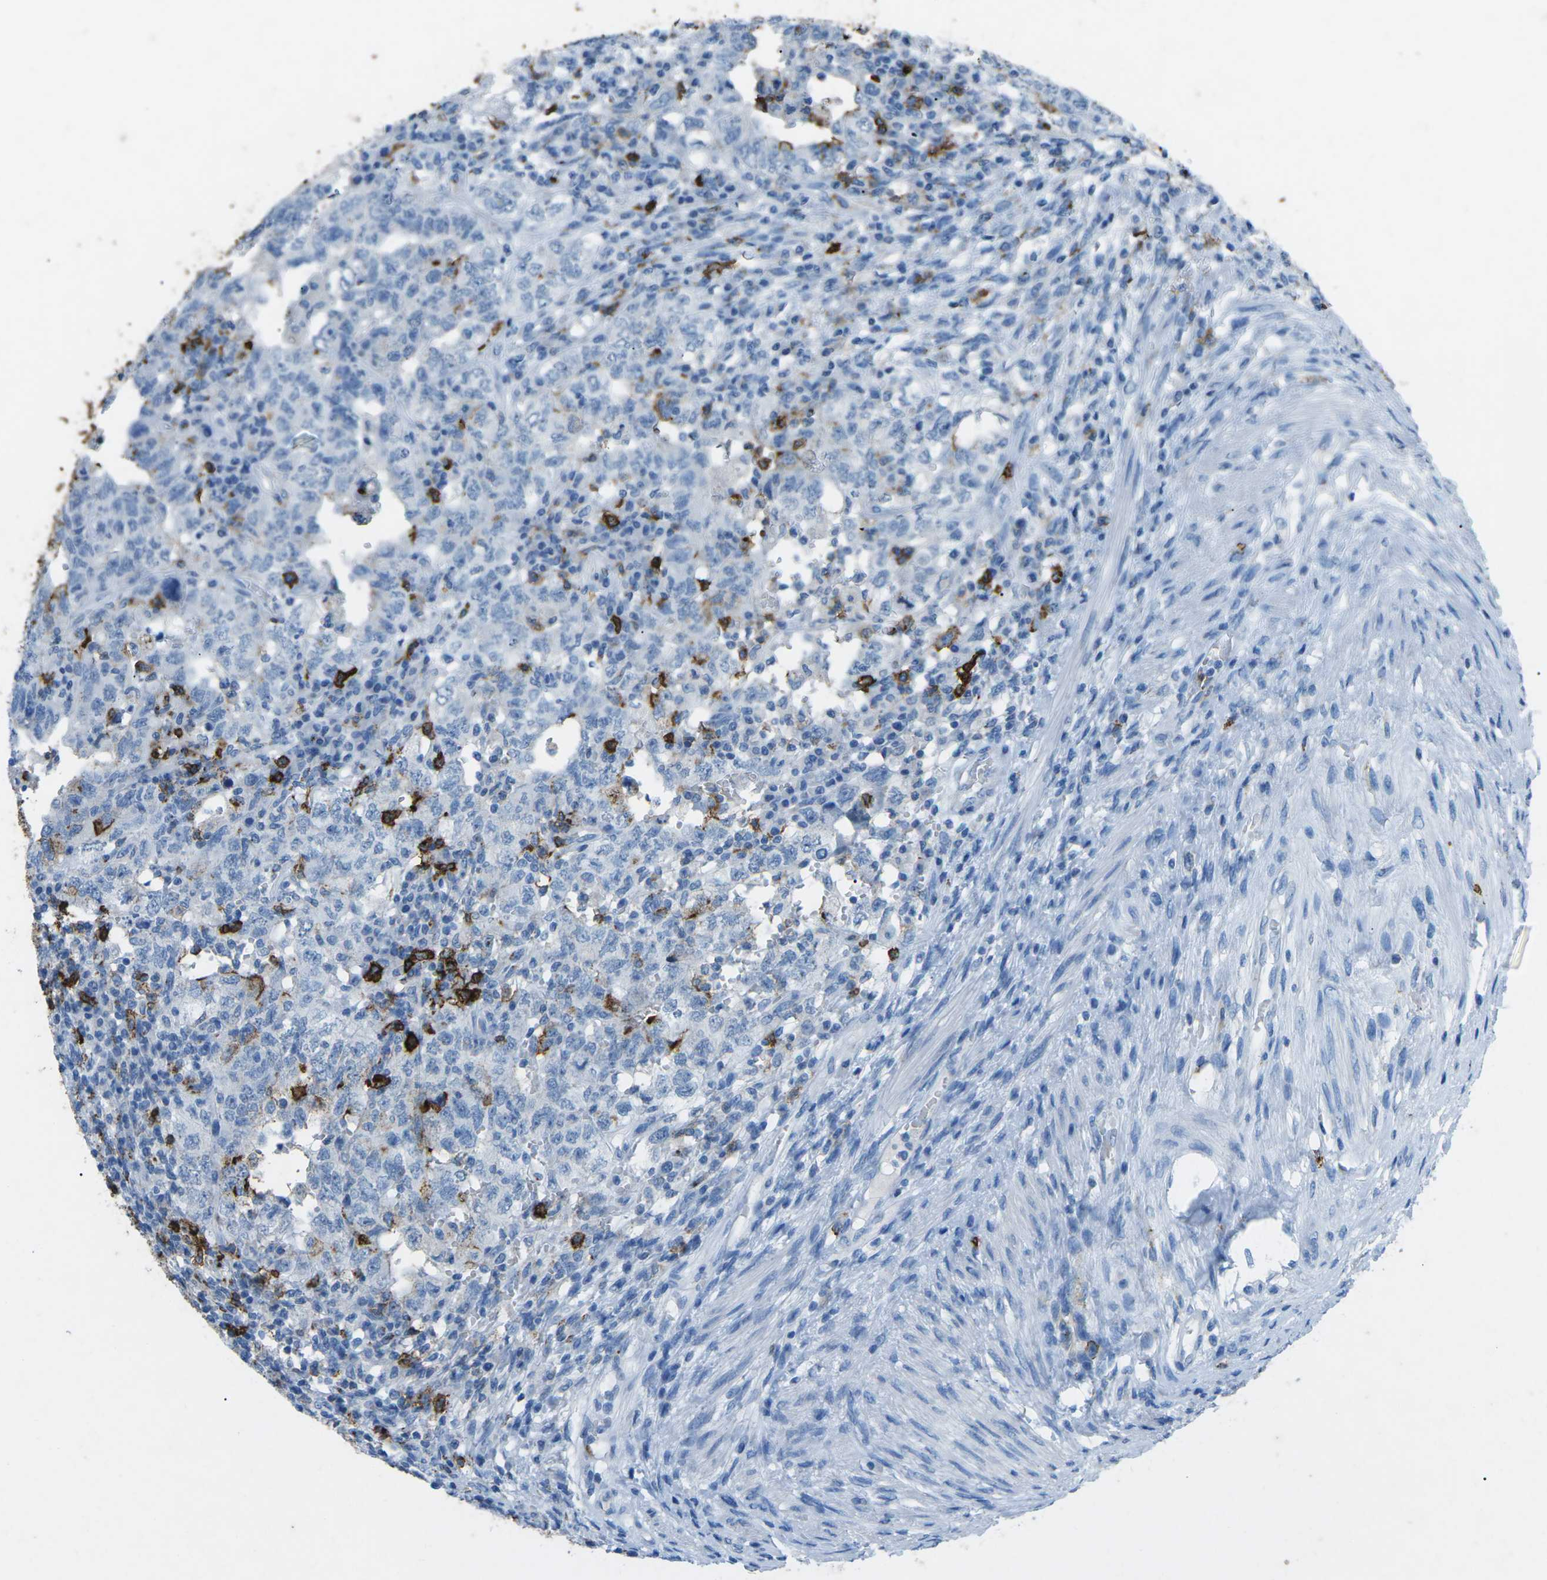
{"staining": {"intensity": "negative", "quantity": "none", "location": "none"}, "tissue": "testis cancer", "cell_type": "Tumor cells", "image_type": "cancer", "snomed": [{"axis": "morphology", "description": "Carcinoma, Embryonal, NOS"}, {"axis": "topography", "description": "Testis"}], "caption": "Testis embryonal carcinoma stained for a protein using immunohistochemistry exhibits no expression tumor cells.", "gene": "CTAGE1", "patient": {"sex": "male", "age": 26}}